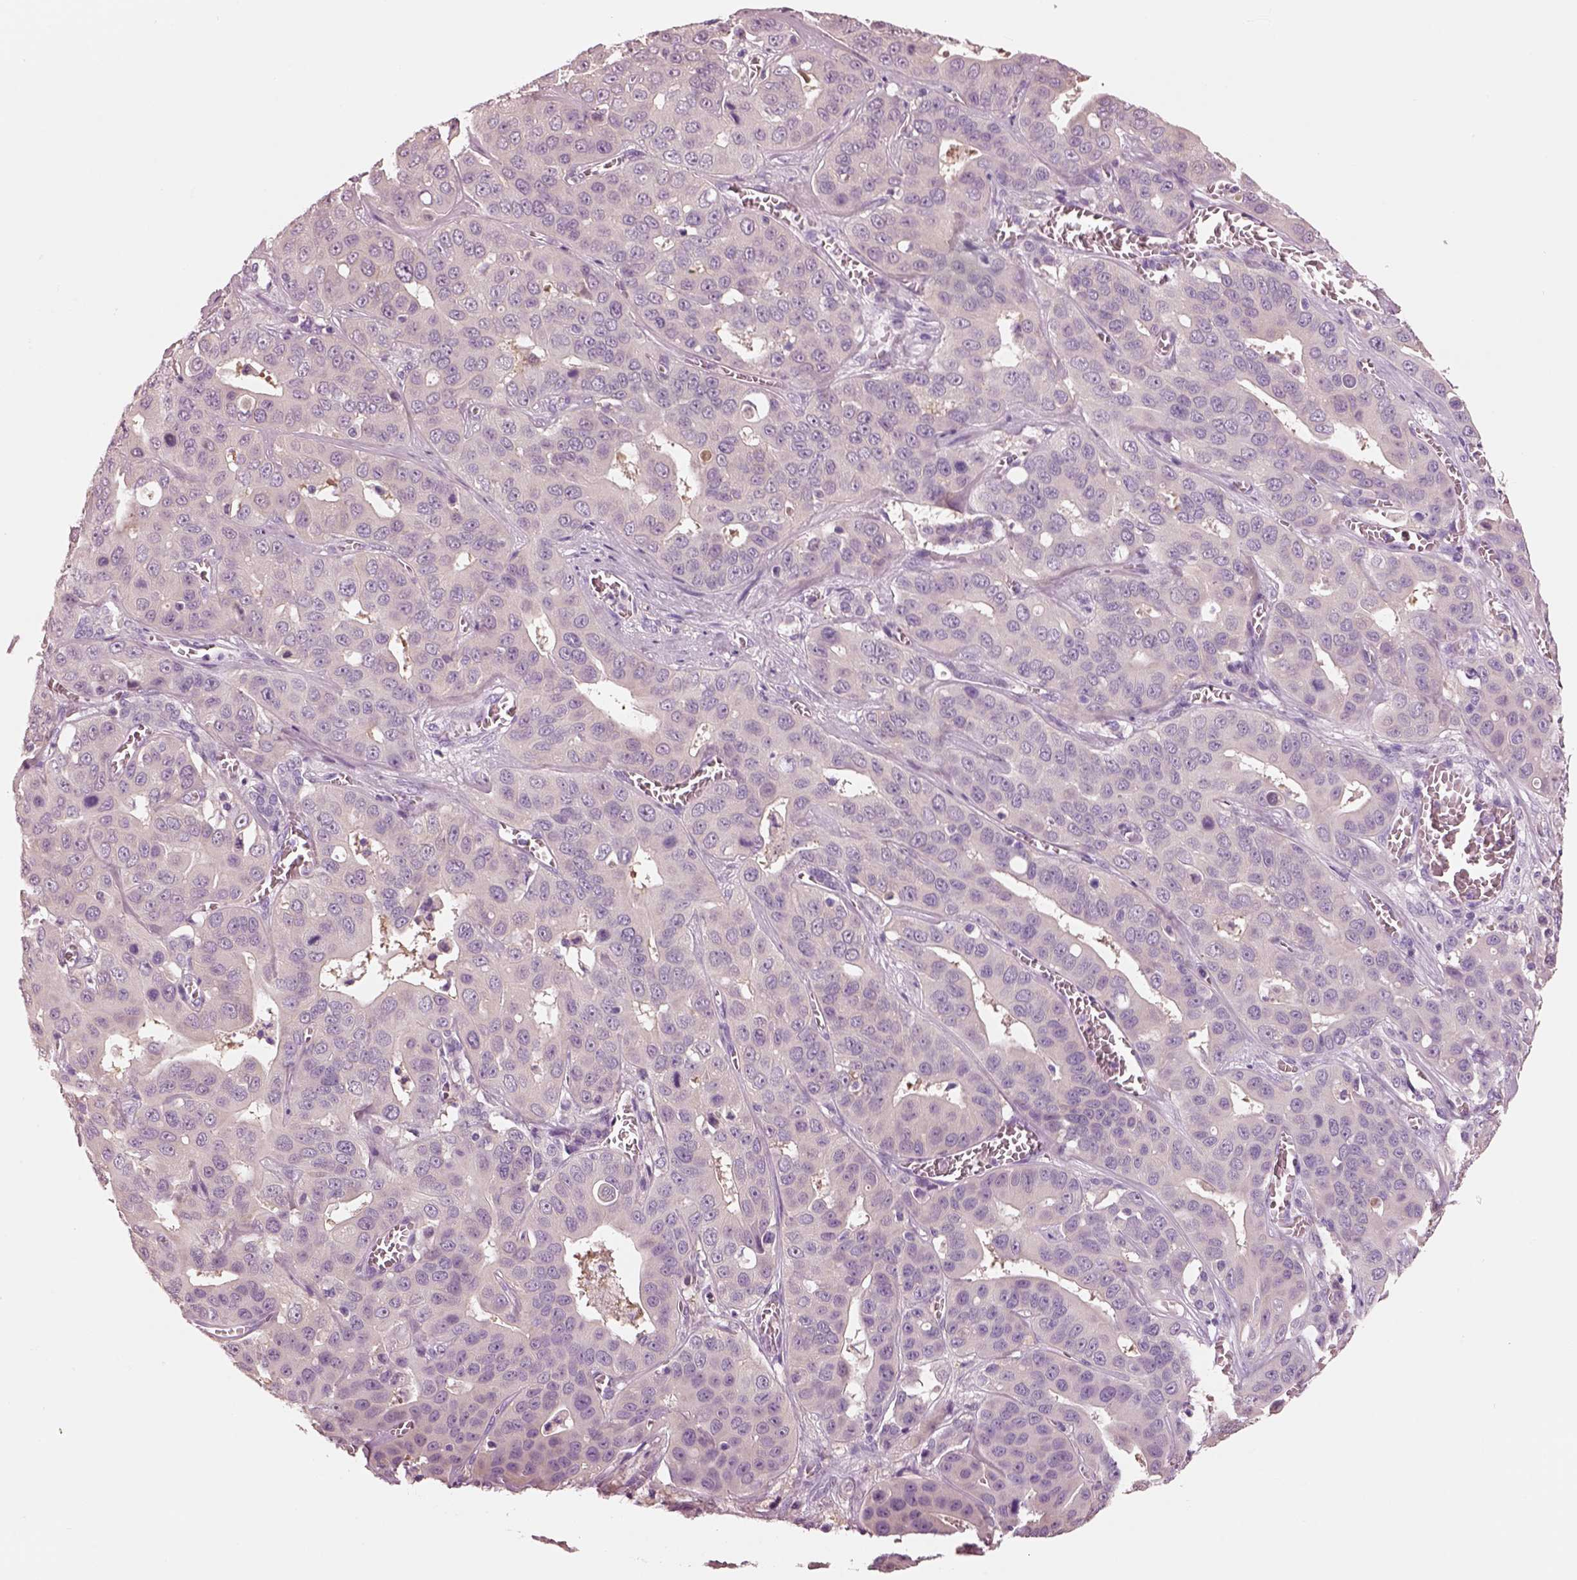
{"staining": {"intensity": "negative", "quantity": "none", "location": "none"}, "tissue": "liver cancer", "cell_type": "Tumor cells", "image_type": "cancer", "snomed": [{"axis": "morphology", "description": "Cholangiocarcinoma"}, {"axis": "topography", "description": "Liver"}], "caption": "Immunohistochemistry (IHC) photomicrograph of neoplastic tissue: liver cancer stained with DAB (3,3'-diaminobenzidine) shows no significant protein staining in tumor cells. The staining was performed using DAB to visualize the protein expression in brown, while the nuclei were stained in blue with hematoxylin (Magnification: 20x).", "gene": "ELSPBP1", "patient": {"sex": "female", "age": 52}}